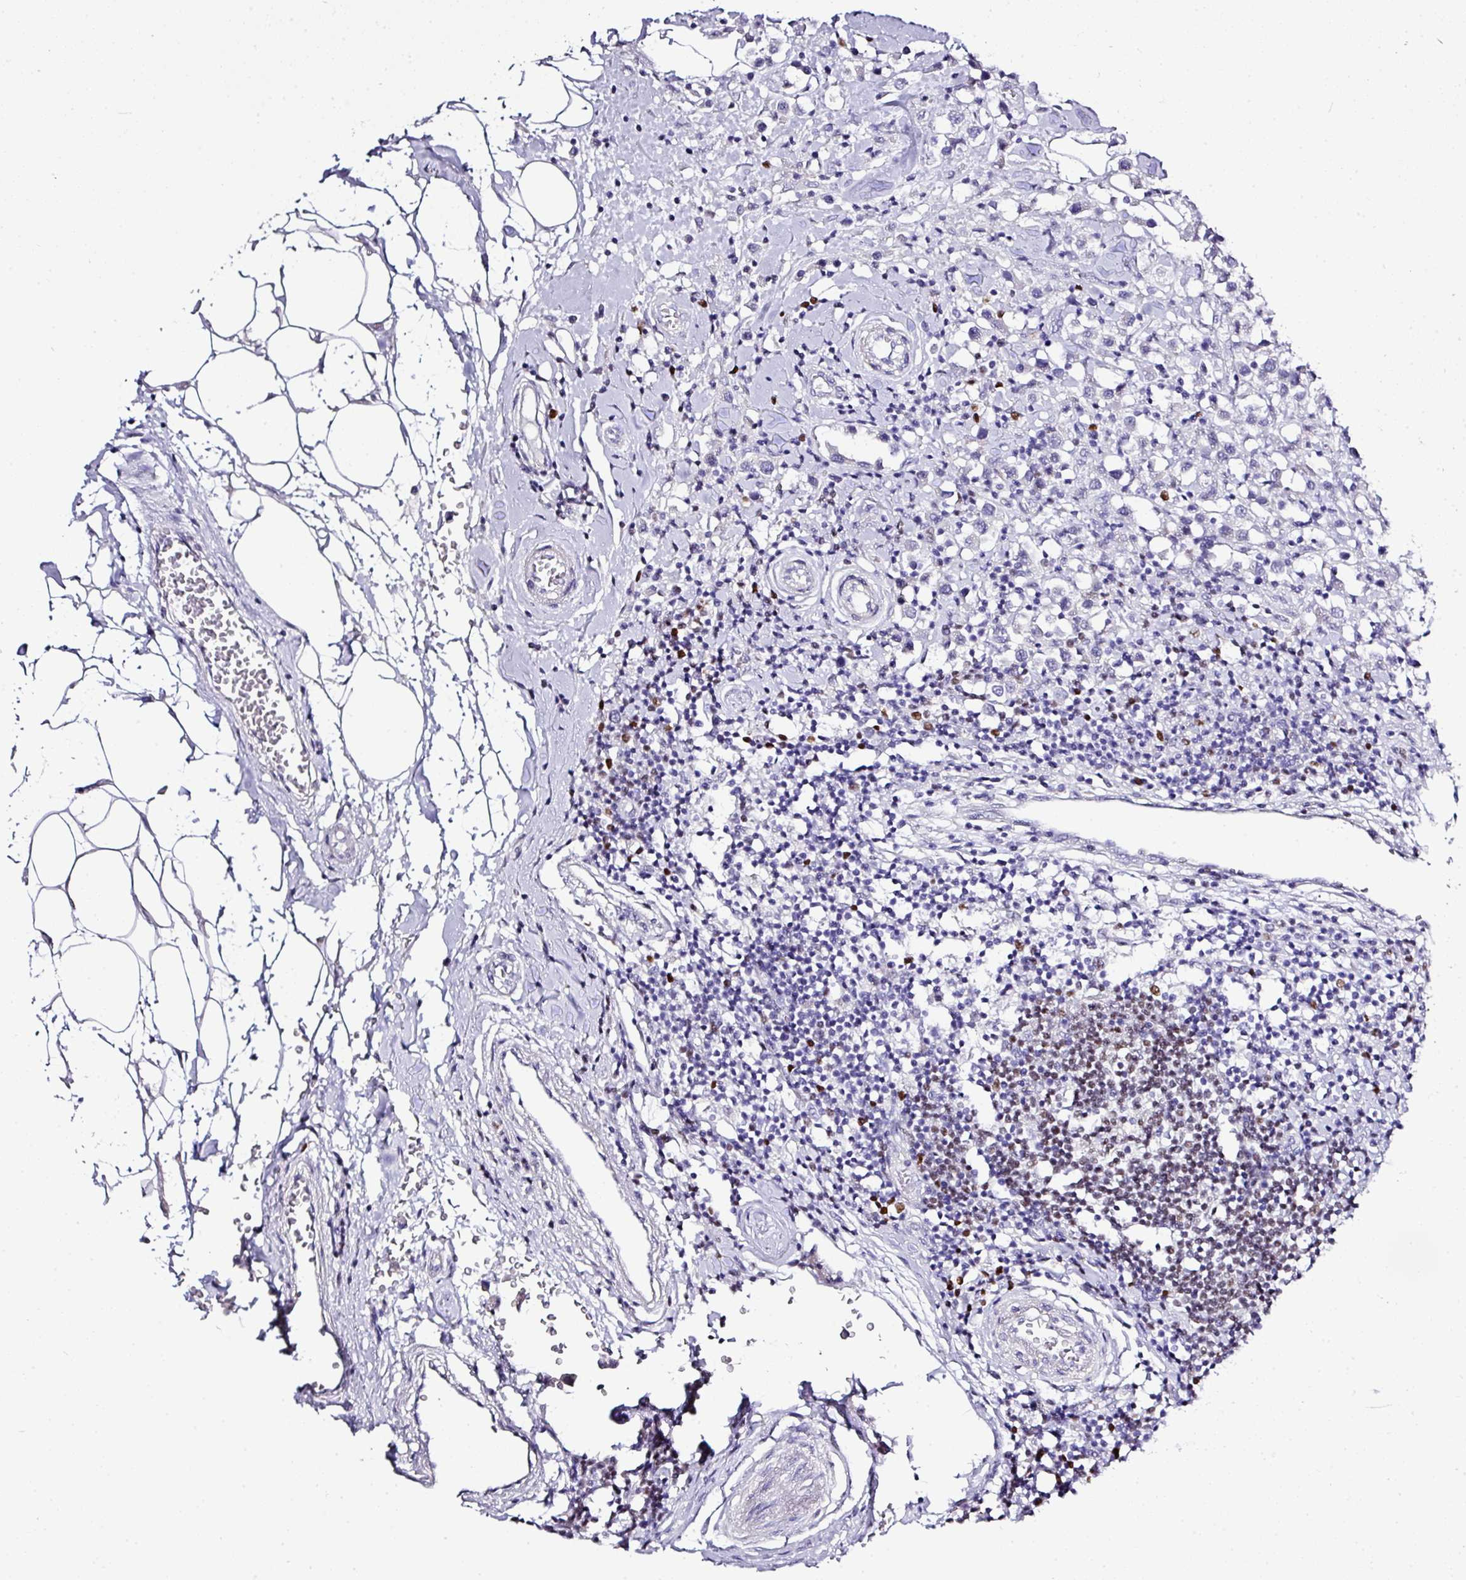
{"staining": {"intensity": "negative", "quantity": "none", "location": "none"}, "tissue": "breast cancer", "cell_type": "Tumor cells", "image_type": "cancer", "snomed": [{"axis": "morphology", "description": "Duct carcinoma"}, {"axis": "topography", "description": "Breast"}], "caption": "High magnification brightfield microscopy of breast cancer (invasive ductal carcinoma) stained with DAB (3,3'-diaminobenzidine) (brown) and counterstained with hematoxylin (blue): tumor cells show no significant staining. (Stains: DAB (3,3'-diaminobenzidine) immunohistochemistry (IHC) with hematoxylin counter stain, Microscopy: brightfield microscopy at high magnification).", "gene": "BCL11A", "patient": {"sex": "female", "age": 61}}